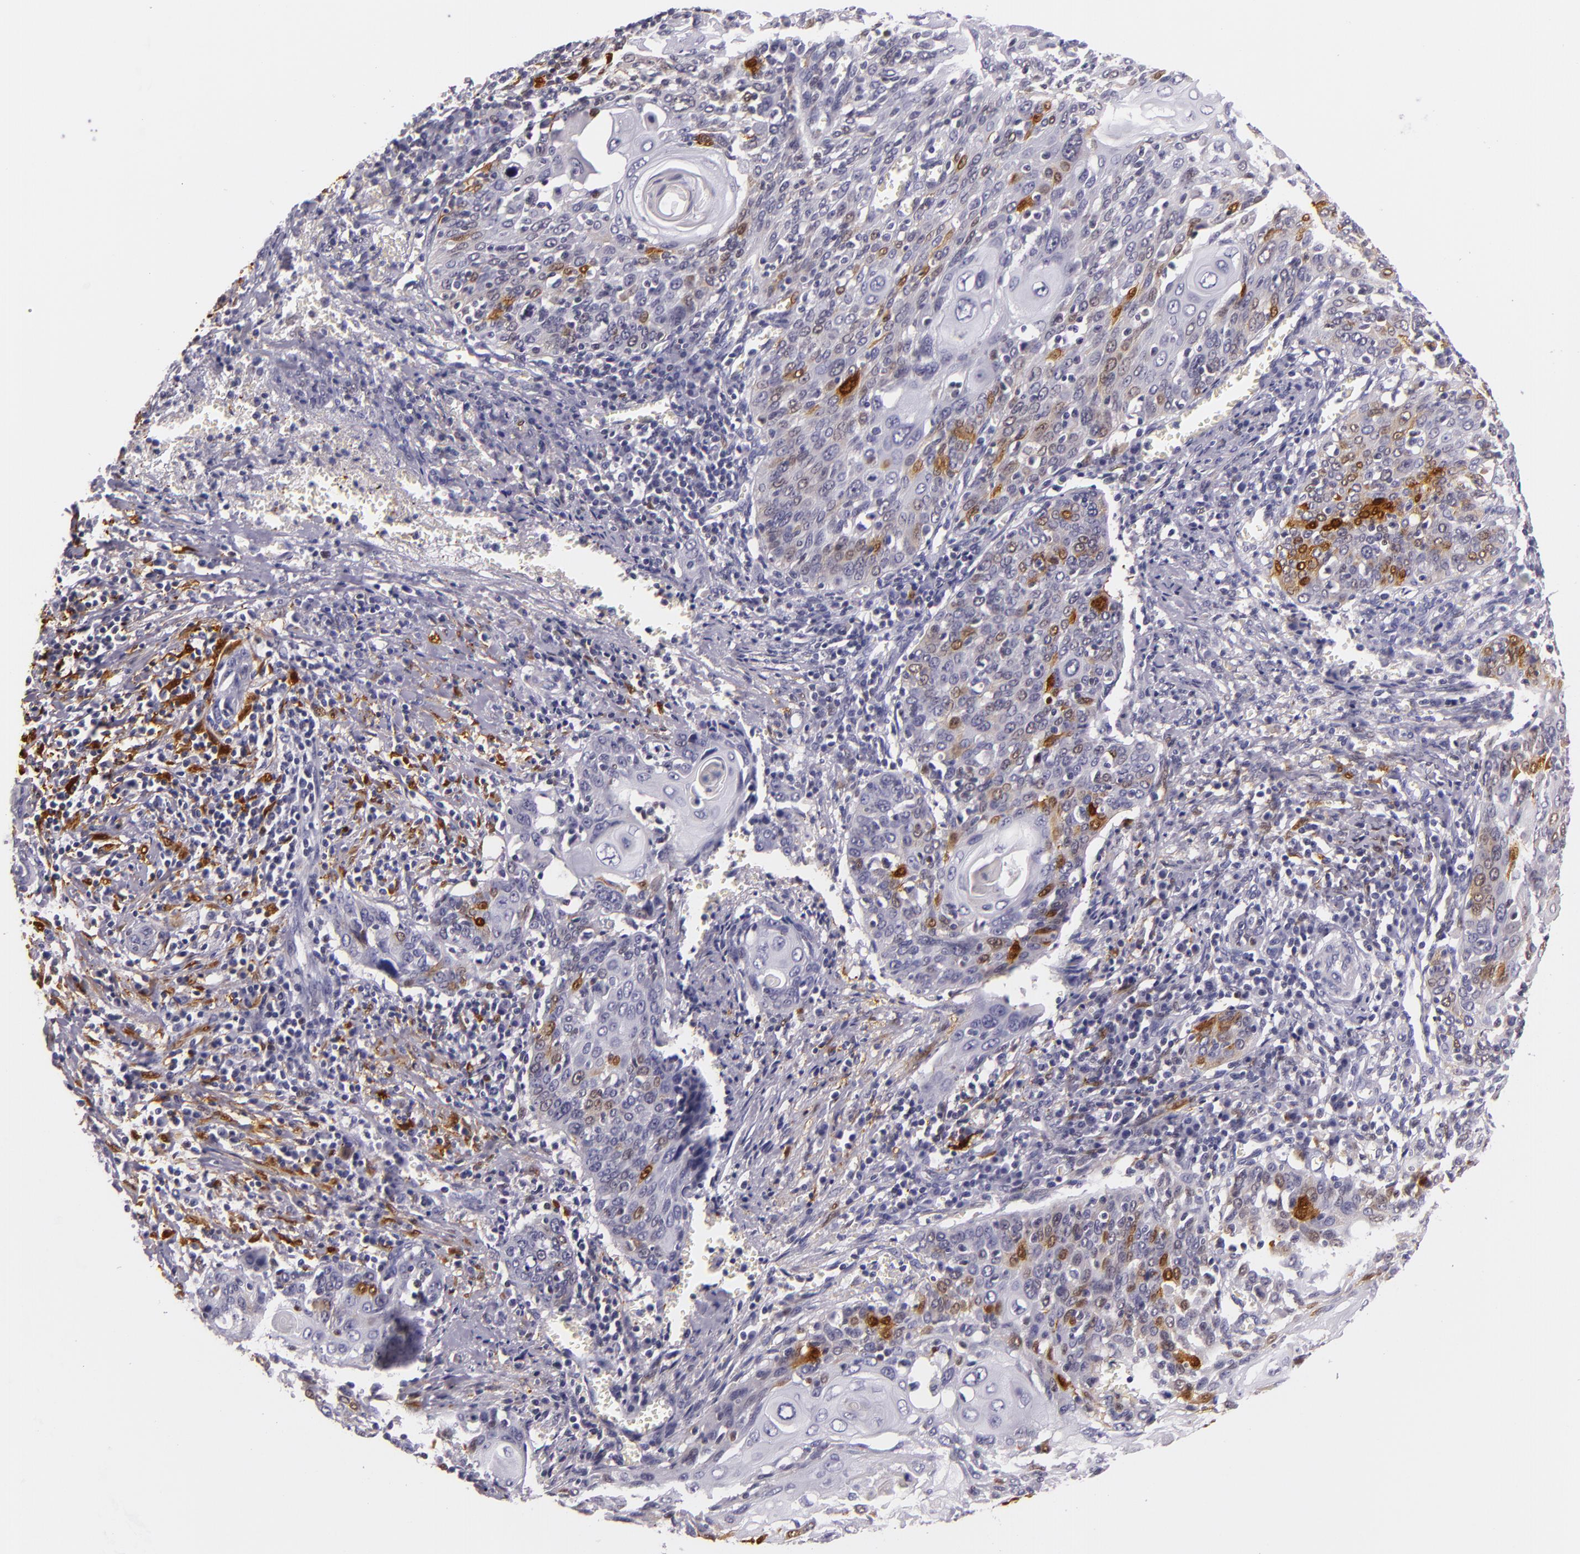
{"staining": {"intensity": "moderate", "quantity": "<25%", "location": "nuclear"}, "tissue": "cervical cancer", "cell_type": "Tumor cells", "image_type": "cancer", "snomed": [{"axis": "morphology", "description": "Squamous cell carcinoma, NOS"}, {"axis": "topography", "description": "Cervix"}], "caption": "A micrograph of cervical cancer (squamous cell carcinoma) stained for a protein shows moderate nuclear brown staining in tumor cells.", "gene": "MT1A", "patient": {"sex": "female", "age": 54}}